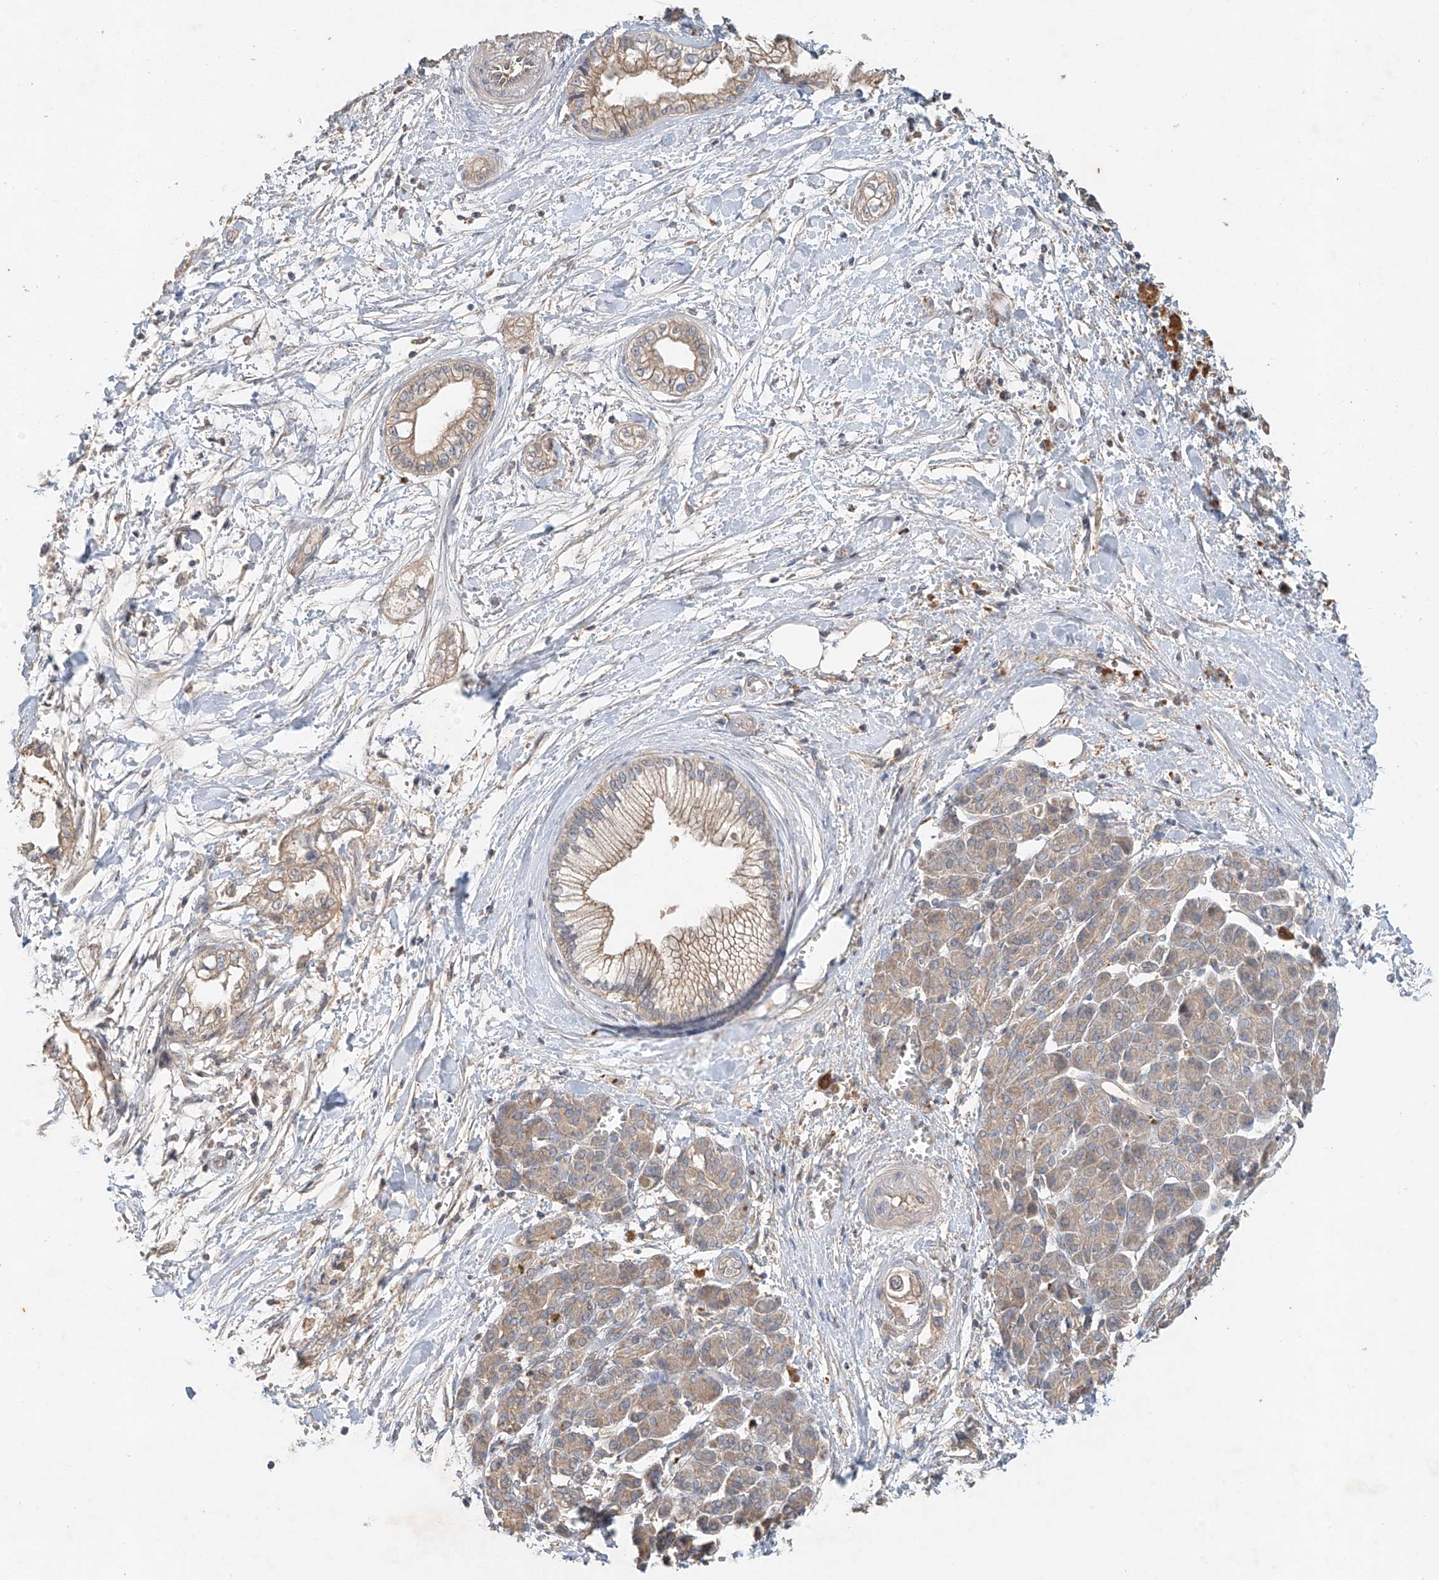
{"staining": {"intensity": "weak", "quantity": ">75%", "location": "cytoplasmic/membranous"}, "tissue": "pancreatic cancer", "cell_type": "Tumor cells", "image_type": "cancer", "snomed": [{"axis": "morphology", "description": "Adenocarcinoma, NOS"}, {"axis": "topography", "description": "Pancreas"}], "caption": "The photomicrograph demonstrates a brown stain indicating the presence of a protein in the cytoplasmic/membranous of tumor cells in pancreatic cancer (adenocarcinoma).", "gene": "GNB1L", "patient": {"sex": "male", "age": 68}}